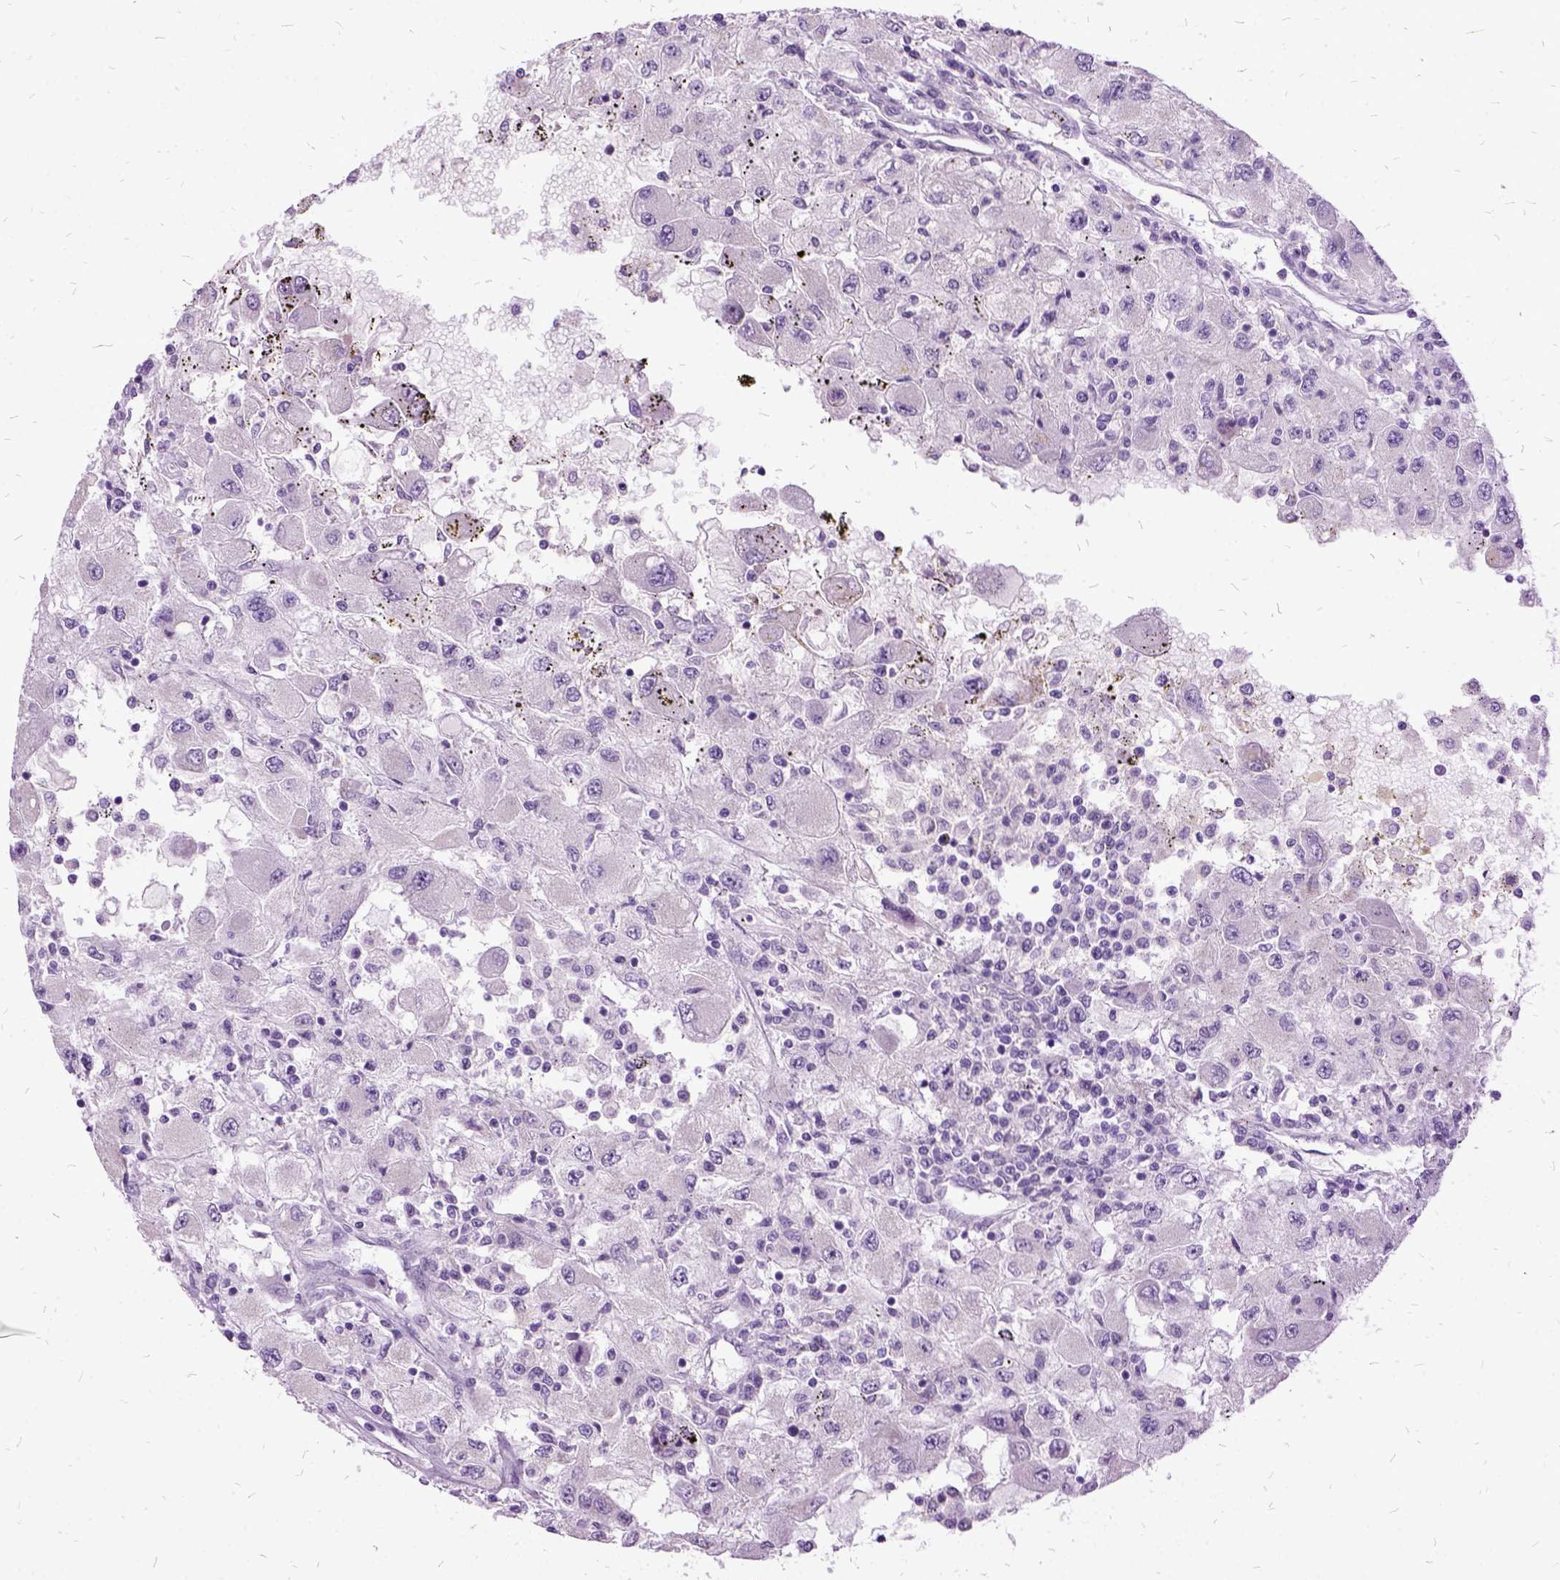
{"staining": {"intensity": "negative", "quantity": "none", "location": "none"}, "tissue": "renal cancer", "cell_type": "Tumor cells", "image_type": "cancer", "snomed": [{"axis": "morphology", "description": "Adenocarcinoma, NOS"}, {"axis": "topography", "description": "Kidney"}], "caption": "DAB (3,3'-diaminobenzidine) immunohistochemical staining of renal adenocarcinoma demonstrates no significant staining in tumor cells. (Brightfield microscopy of DAB (3,3'-diaminobenzidine) immunohistochemistry at high magnification).", "gene": "MME", "patient": {"sex": "female", "age": 67}}